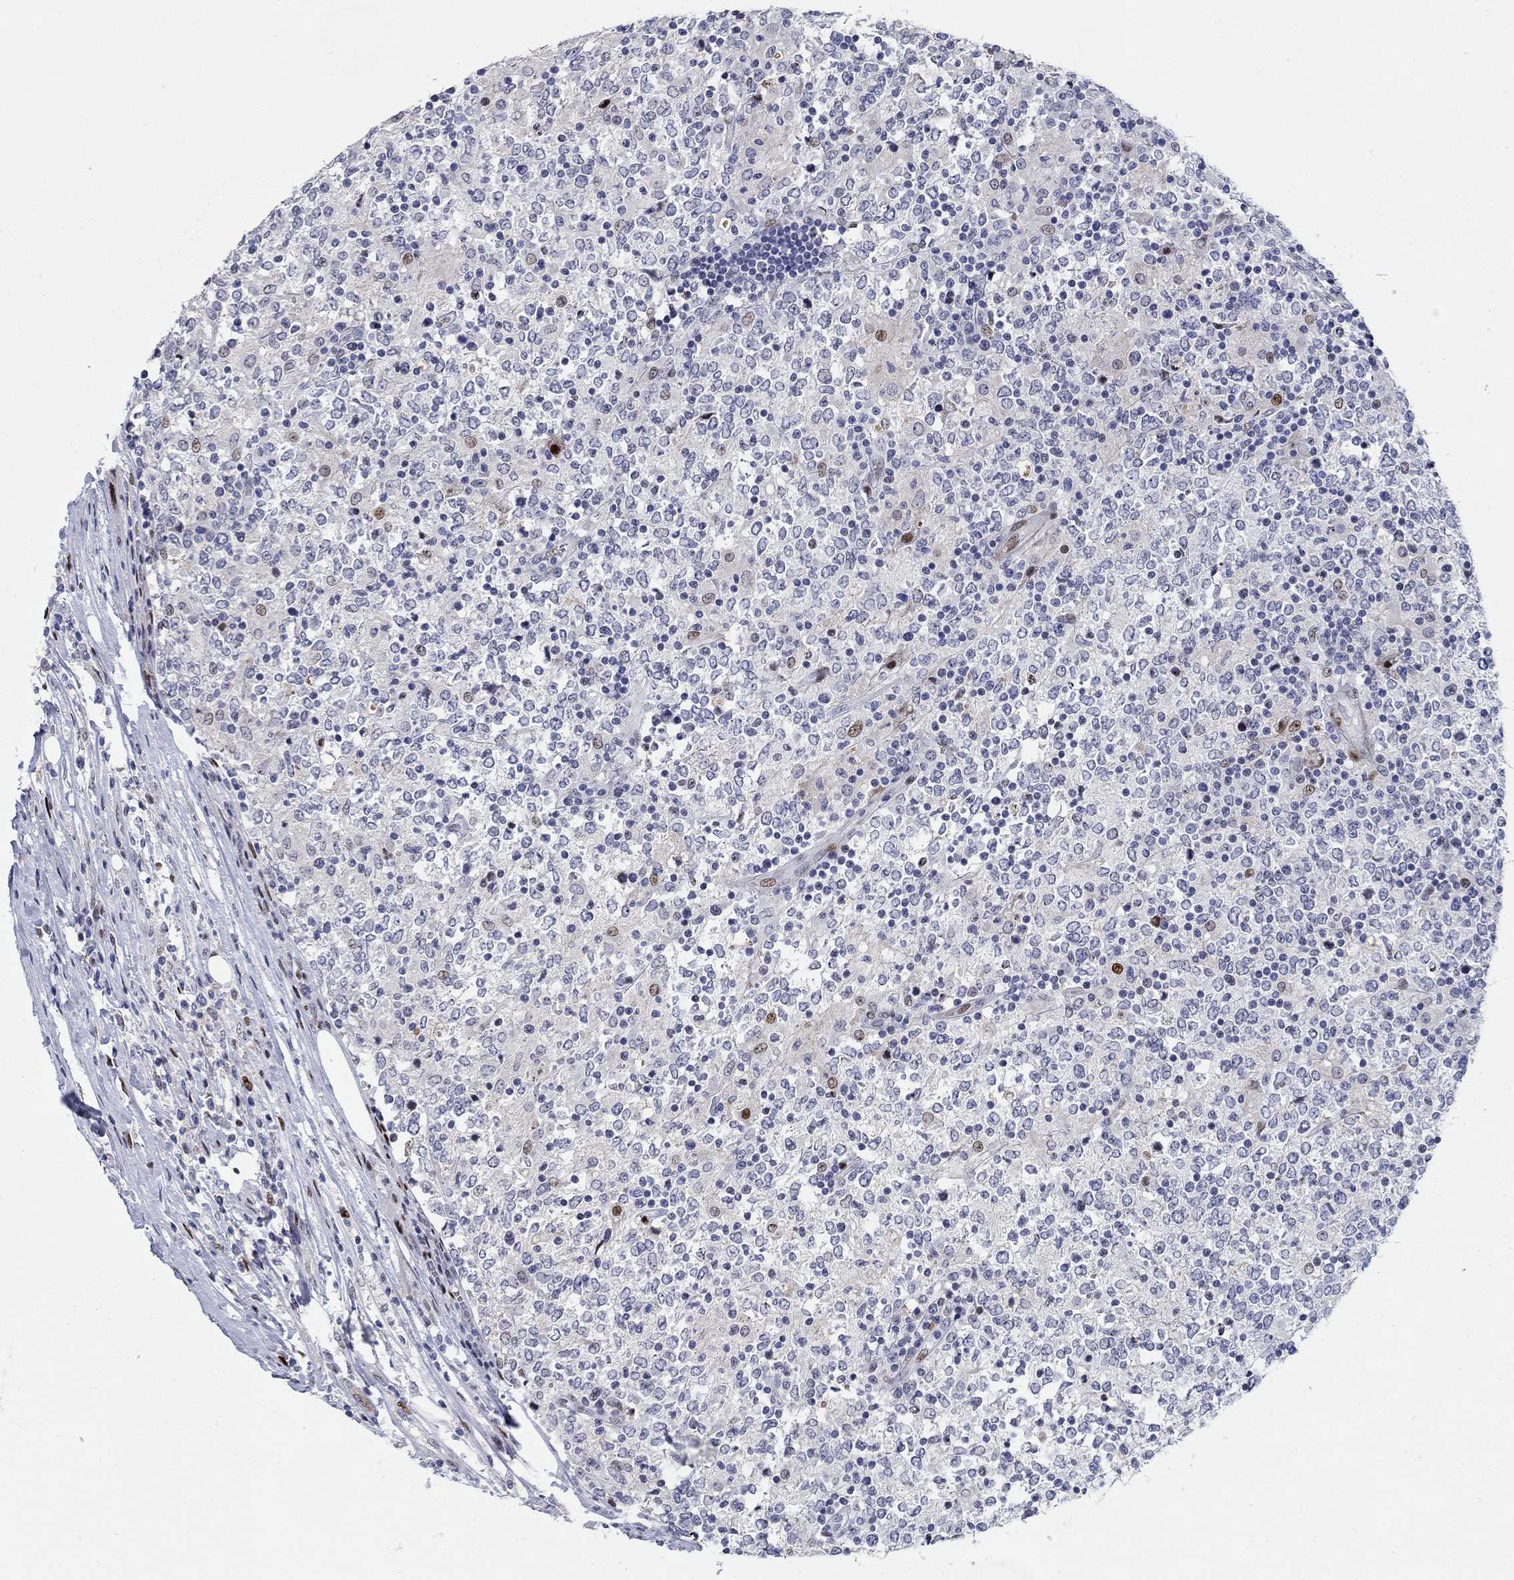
{"staining": {"intensity": "strong", "quantity": "<25%", "location": "nuclear"}, "tissue": "lymphoma", "cell_type": "Tumor cells", "image_type": "cancer", "snomed": [{"axis": "morphology", "description": "Malignant lymphoma, non-Hodgkin's type, High grade"}, {"axis": "topography", "description": "Lymph node"}], "caption": "Malignant lymphoma, non-Hodgkin's type (high-grade) stained with DAB (3,3'-diaminobenzidine) IHC exhibits medium levels of strong nuclear staining in about <25% of tumor cells.", "gene": "RAPGEF5", "patient": {"sex": "female", "age": 84}}